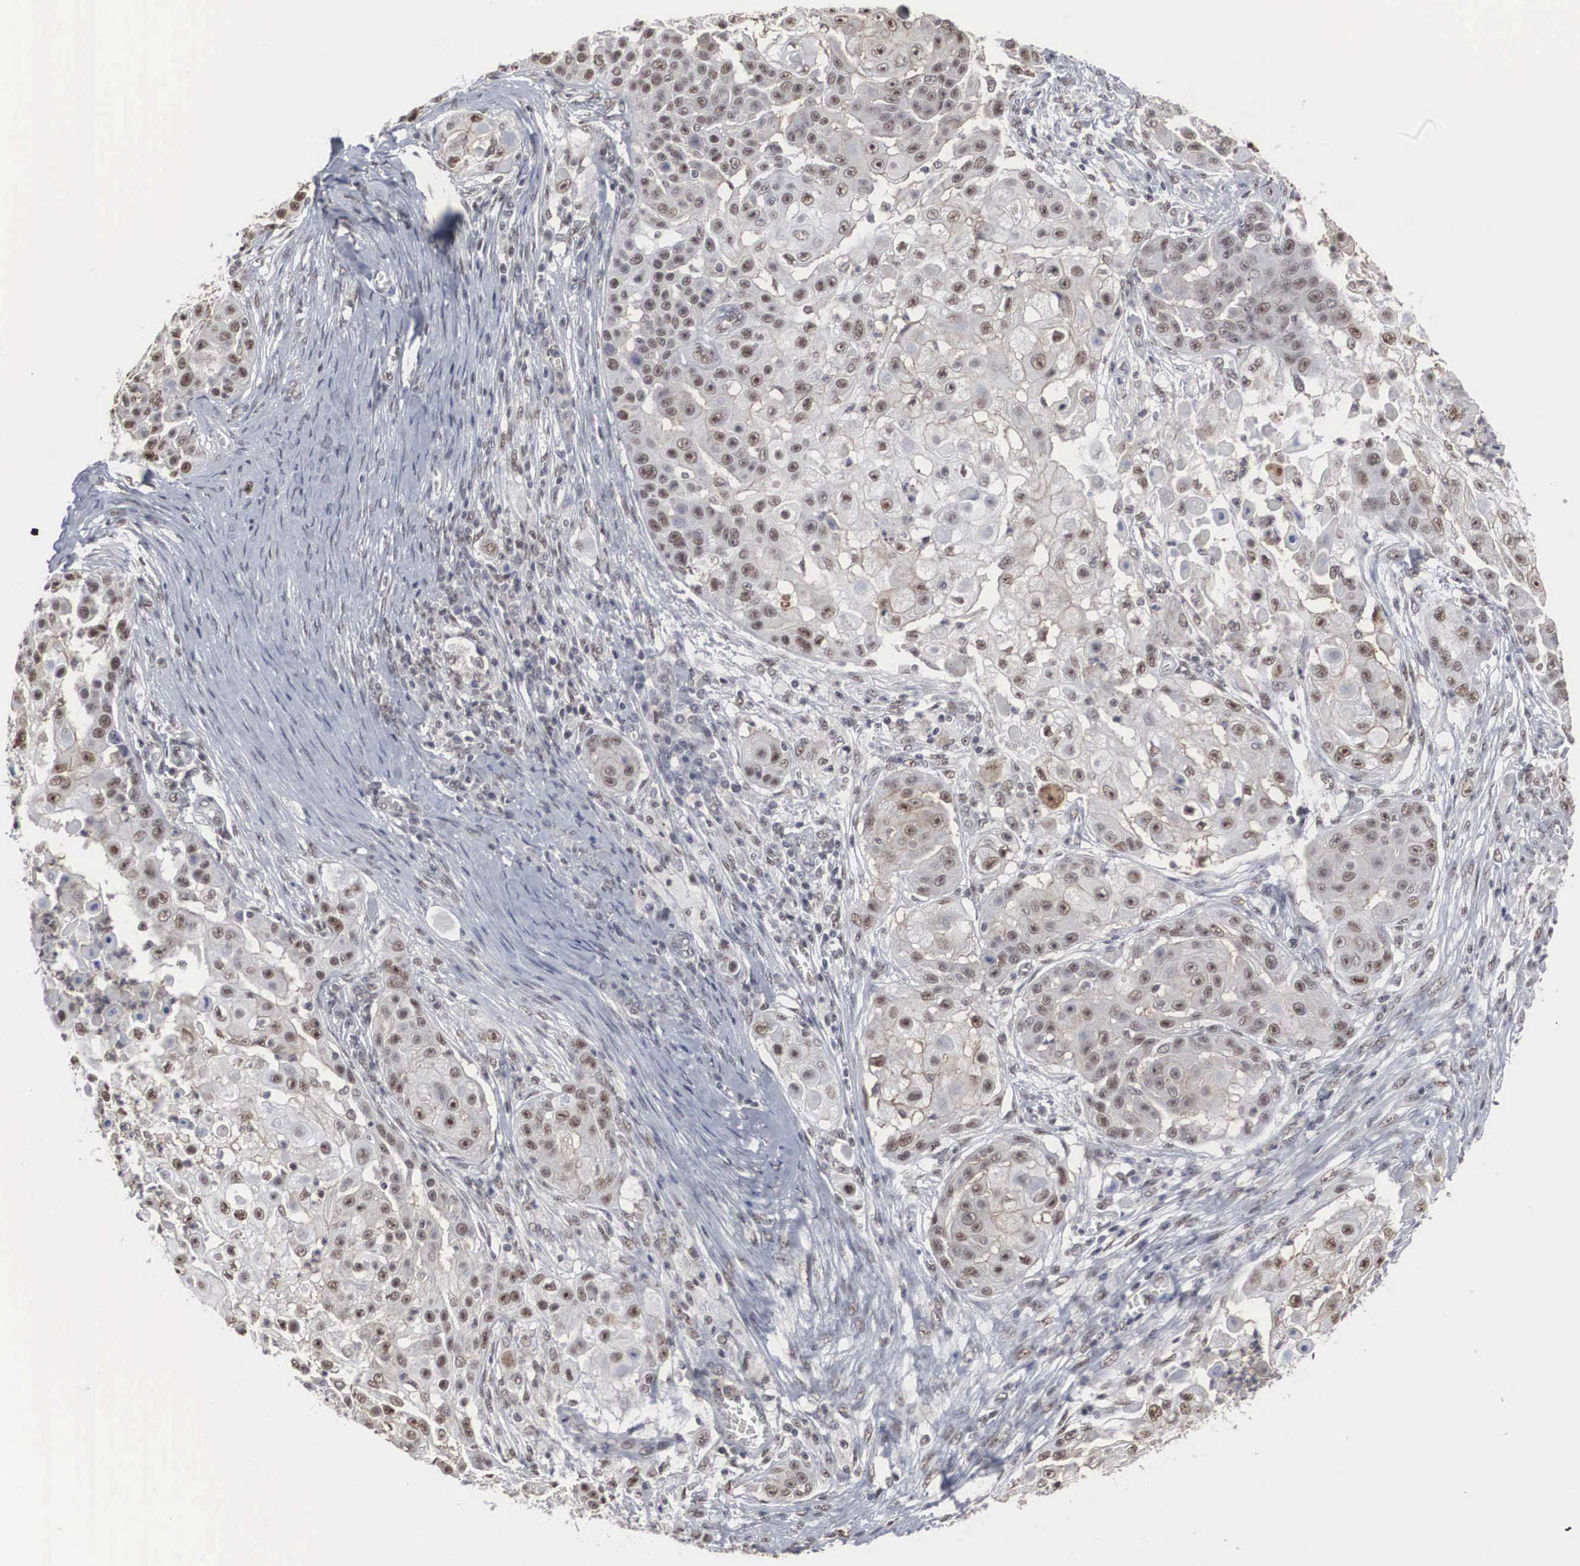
{"staining": {"intensity": "weak", "quantity": "25%-75%", "location": "nuclear"}, "tissue": "skin cancer", "cell_type": "Tumor cells", "image_type": "cancer", "snomed": [{"axis": "morphology", "description": "Squamous cell carcinoma, NOS"}, {"axis": "topography", "description": "Skin"}], "caption": "Protein expression analysis of skin cancer (squamous cell carcinoma) exhibits weak nuclear staining in approximately 25%-75% of tumor cells. (Brightfield microscopy of DAB IHC at high magnification).", "gene": "AUTS2", "patient": {"sex": "female", "age": 57}}